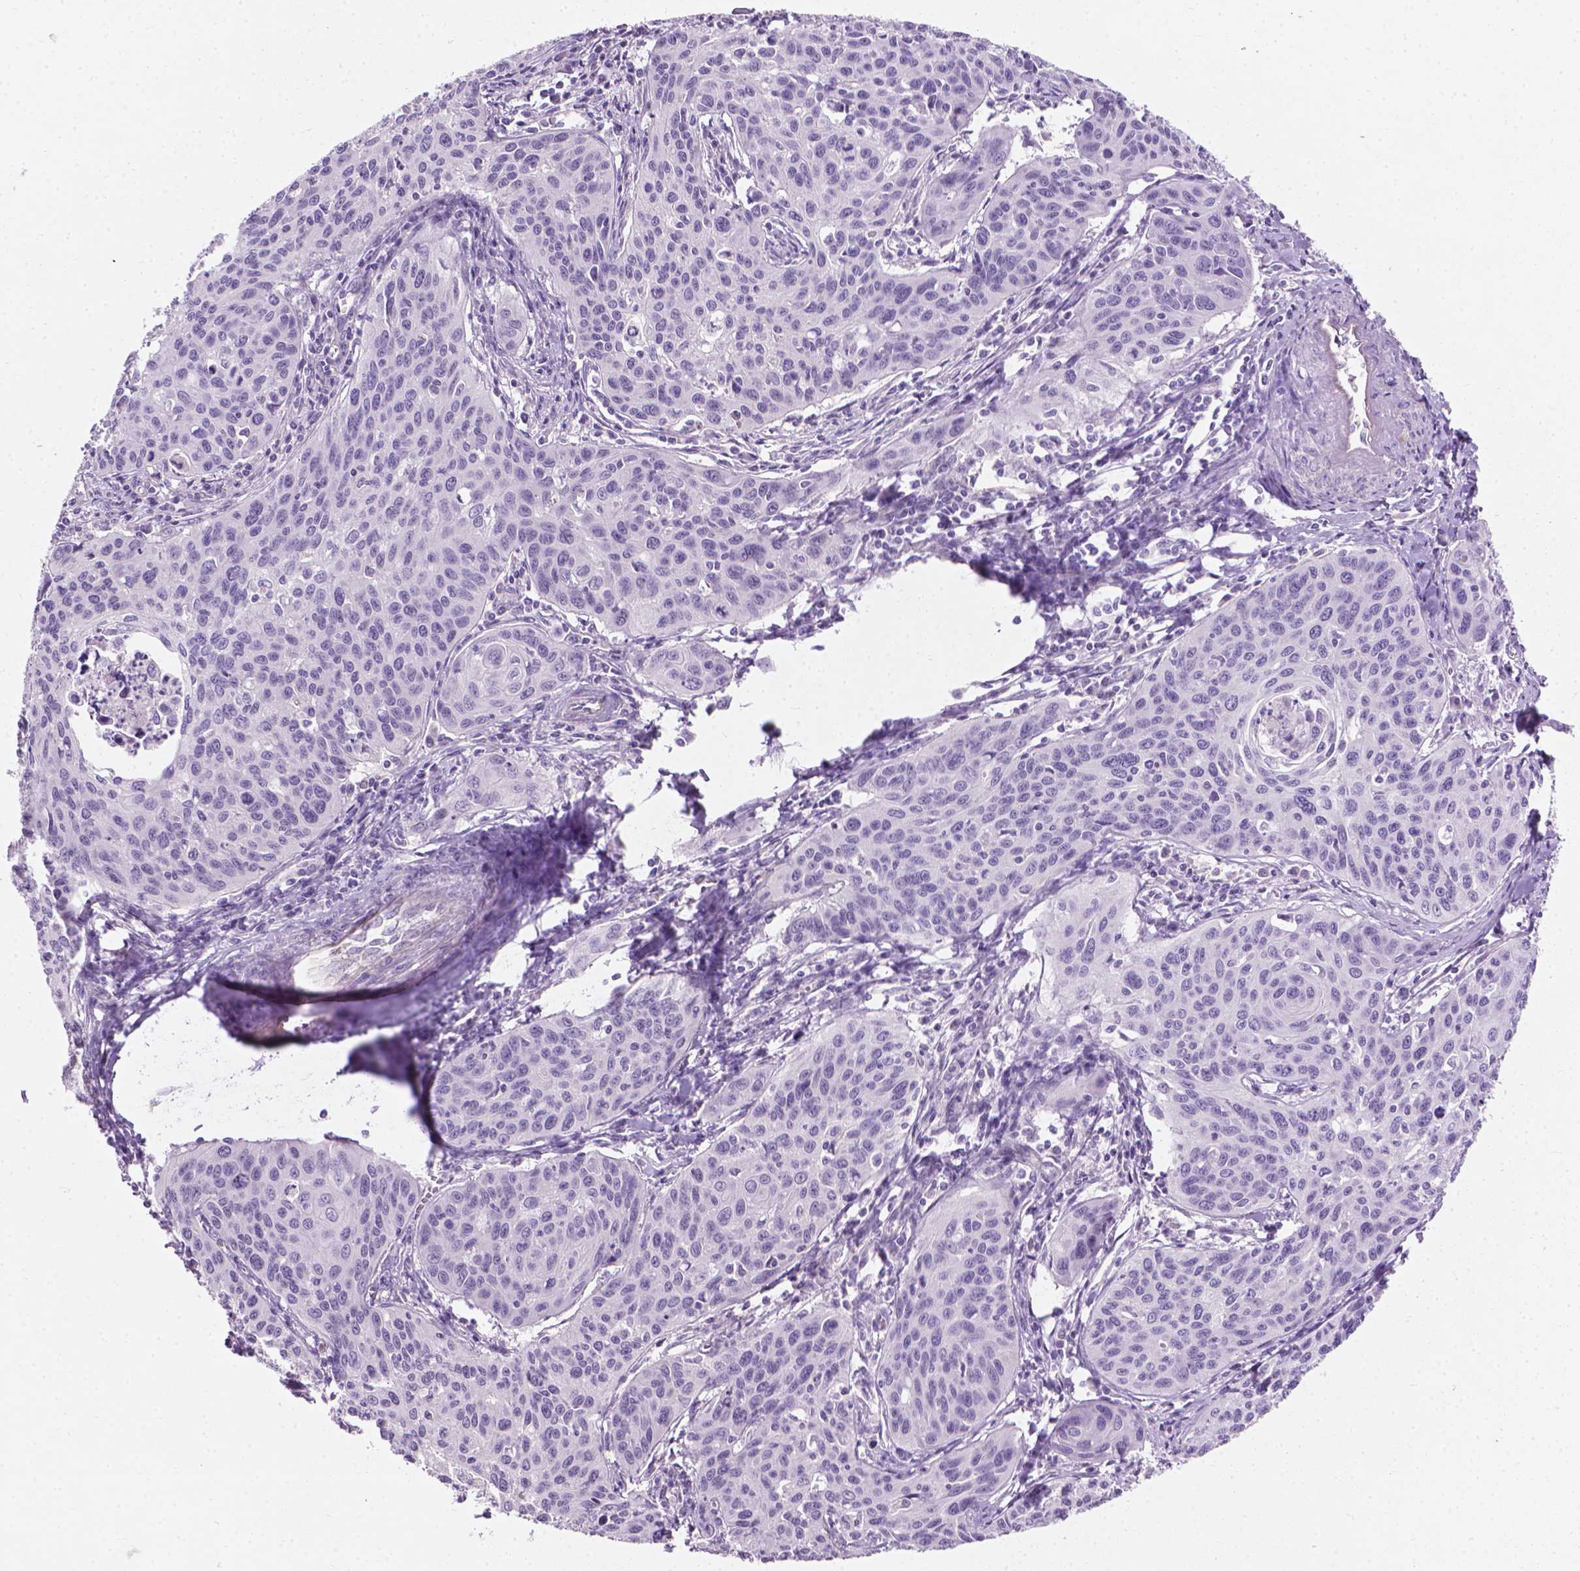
{"staining": {"intensity": "negative", "quantity": "none", "location": "none"}, "tissue": "cervical cancer", "cell_type": "Tumor cells", "image_type": "cancer", "snomed": [{"axis": "morphology", "description": "Squamous cell carcinoma, NOS"}, {"axis": "topography", "description": "Cervix"}], "caption": "This image is of cervical cancer stained with IHC to label a protein in brown with the nuclei are counter-stained blue. There is no expression in tumor cells.", "gene": "KRT73", "patient": {"sex": "female", "age": 31}}